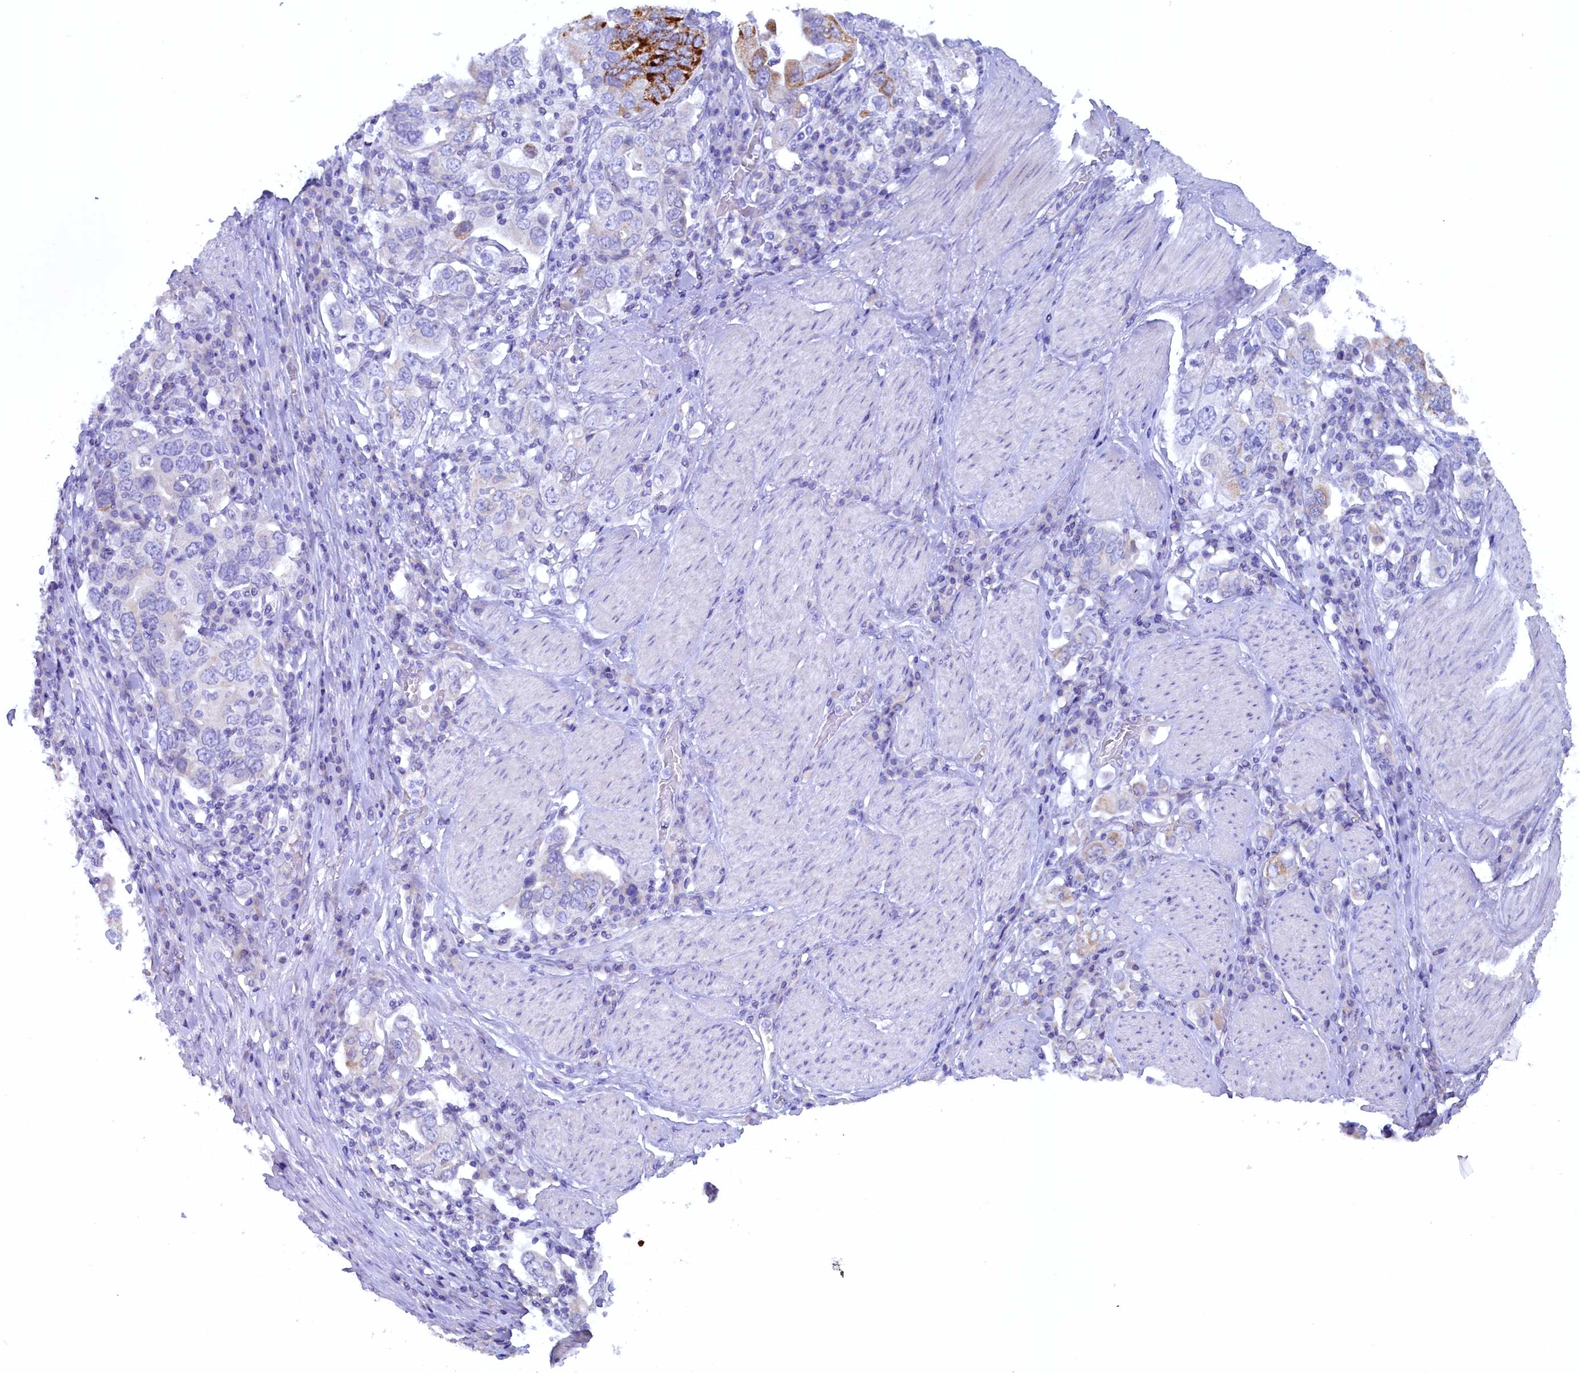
{"staining": {"intensity": "negative", "quantity": "none", "location": "none"}, "tissue": "stomach cancer", "cell_type": "Tumor cells", "image_type": "cancer", "snomed": [{"axis": "morphology", "description": "Adenocarcinoma, NOS"}, {"axis": "topography", "description": "Stomach, upper"}], "caption": "This is an immunohistochemistry (IHC) image of human stomach cancer (adenocarcinoma). There is no positivity in tumor cells.", "gene": "ZSWIM4", "patient": {"sex": "male", "age": 62}}